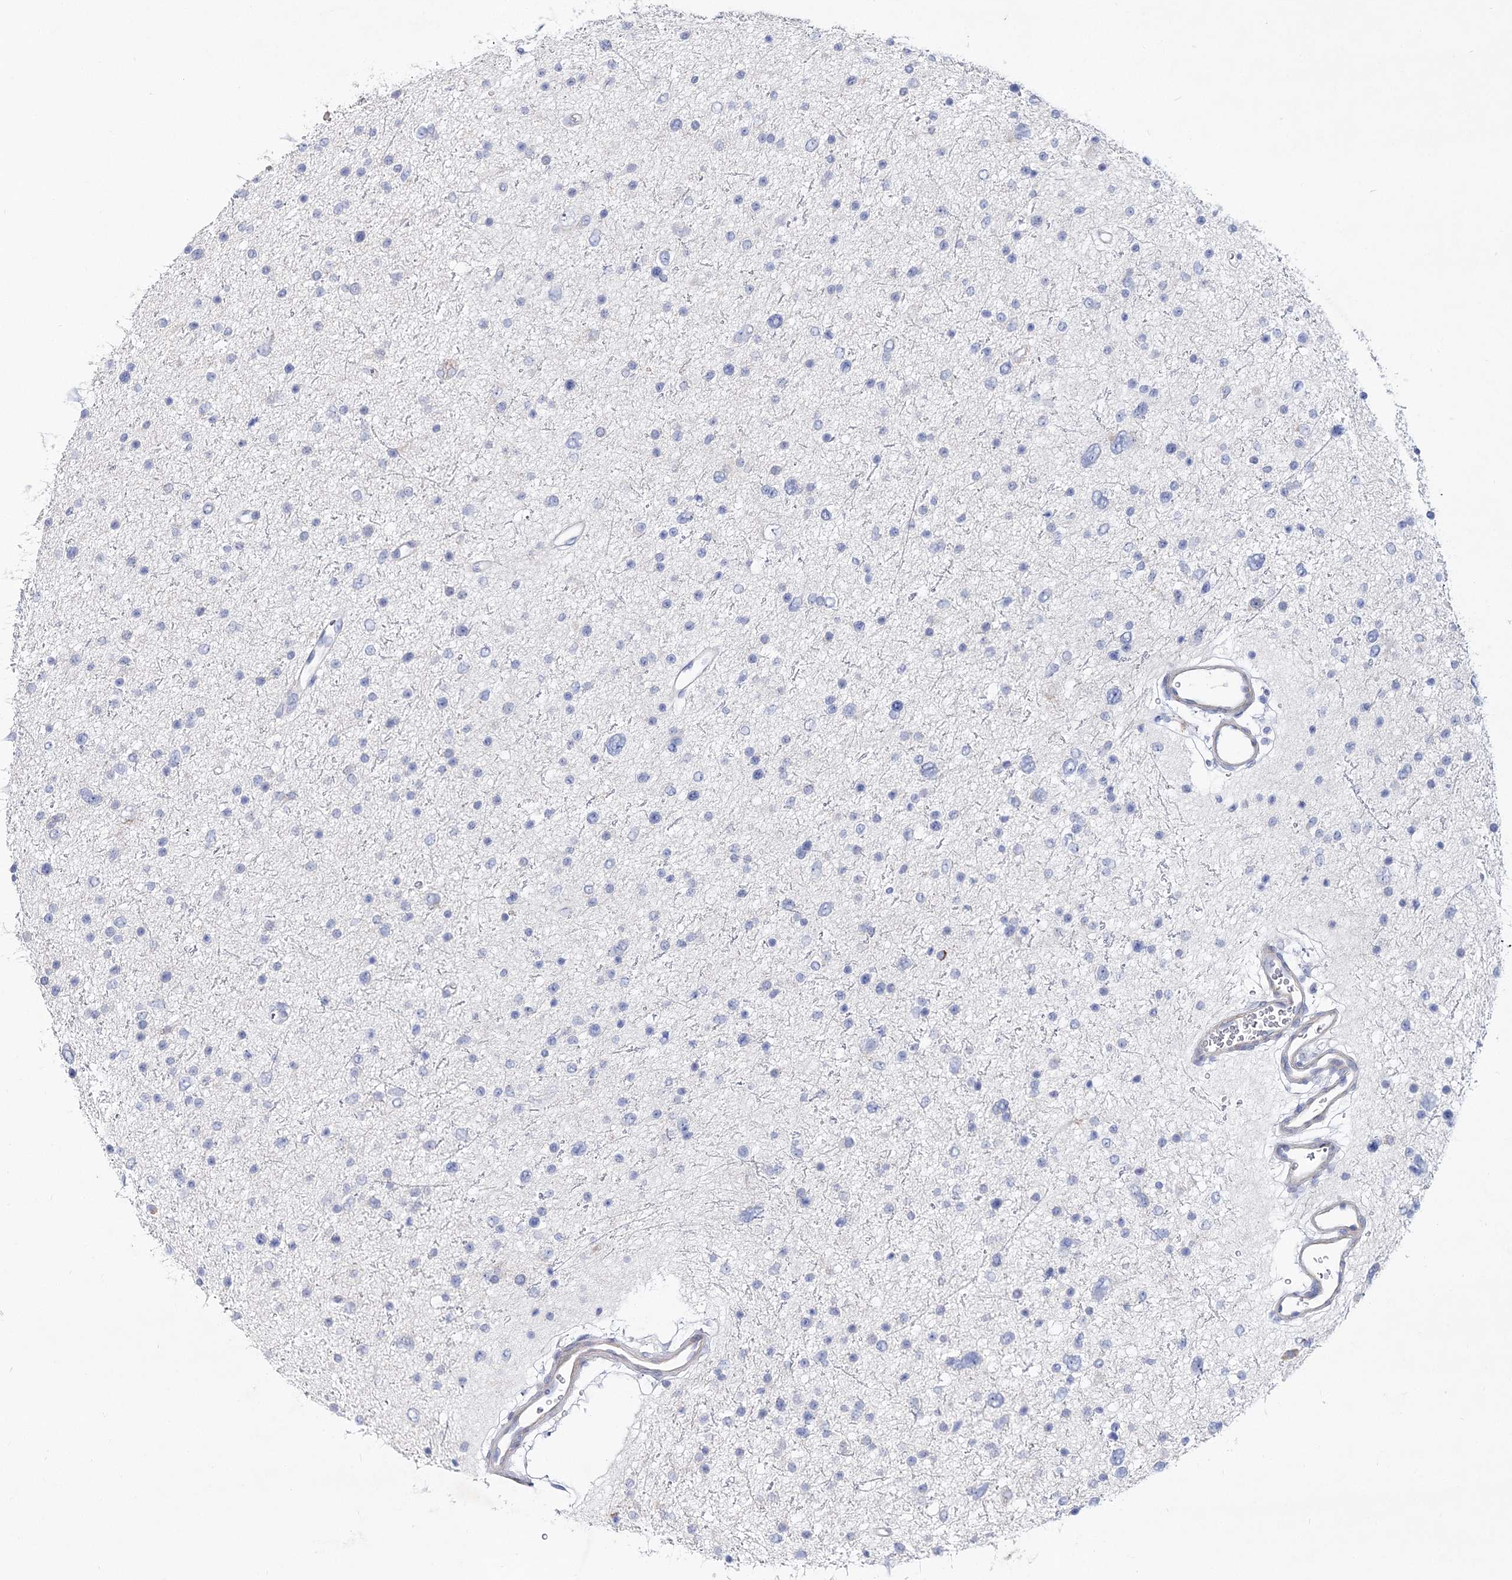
{"staining": {"intensity": "negative", "quantity": "none", "location": "none"}, "tissue": "glioma", "cell_type": "Tumor cells", "image_type": "cancer", "snomed": [{"axis": "morphology", "description": "Glioma, malignant, Low grade"}, {"axis": "topography", "description": "Brain"}], "caption": "An immunohistochemistry (IHC) image of low-grade glioma (malignant) is shown. There is no staining in tumor cells of low-grade glioma (malignant).", "gene": "ANO1", "patient": {"sex": "female", "age": 37}}